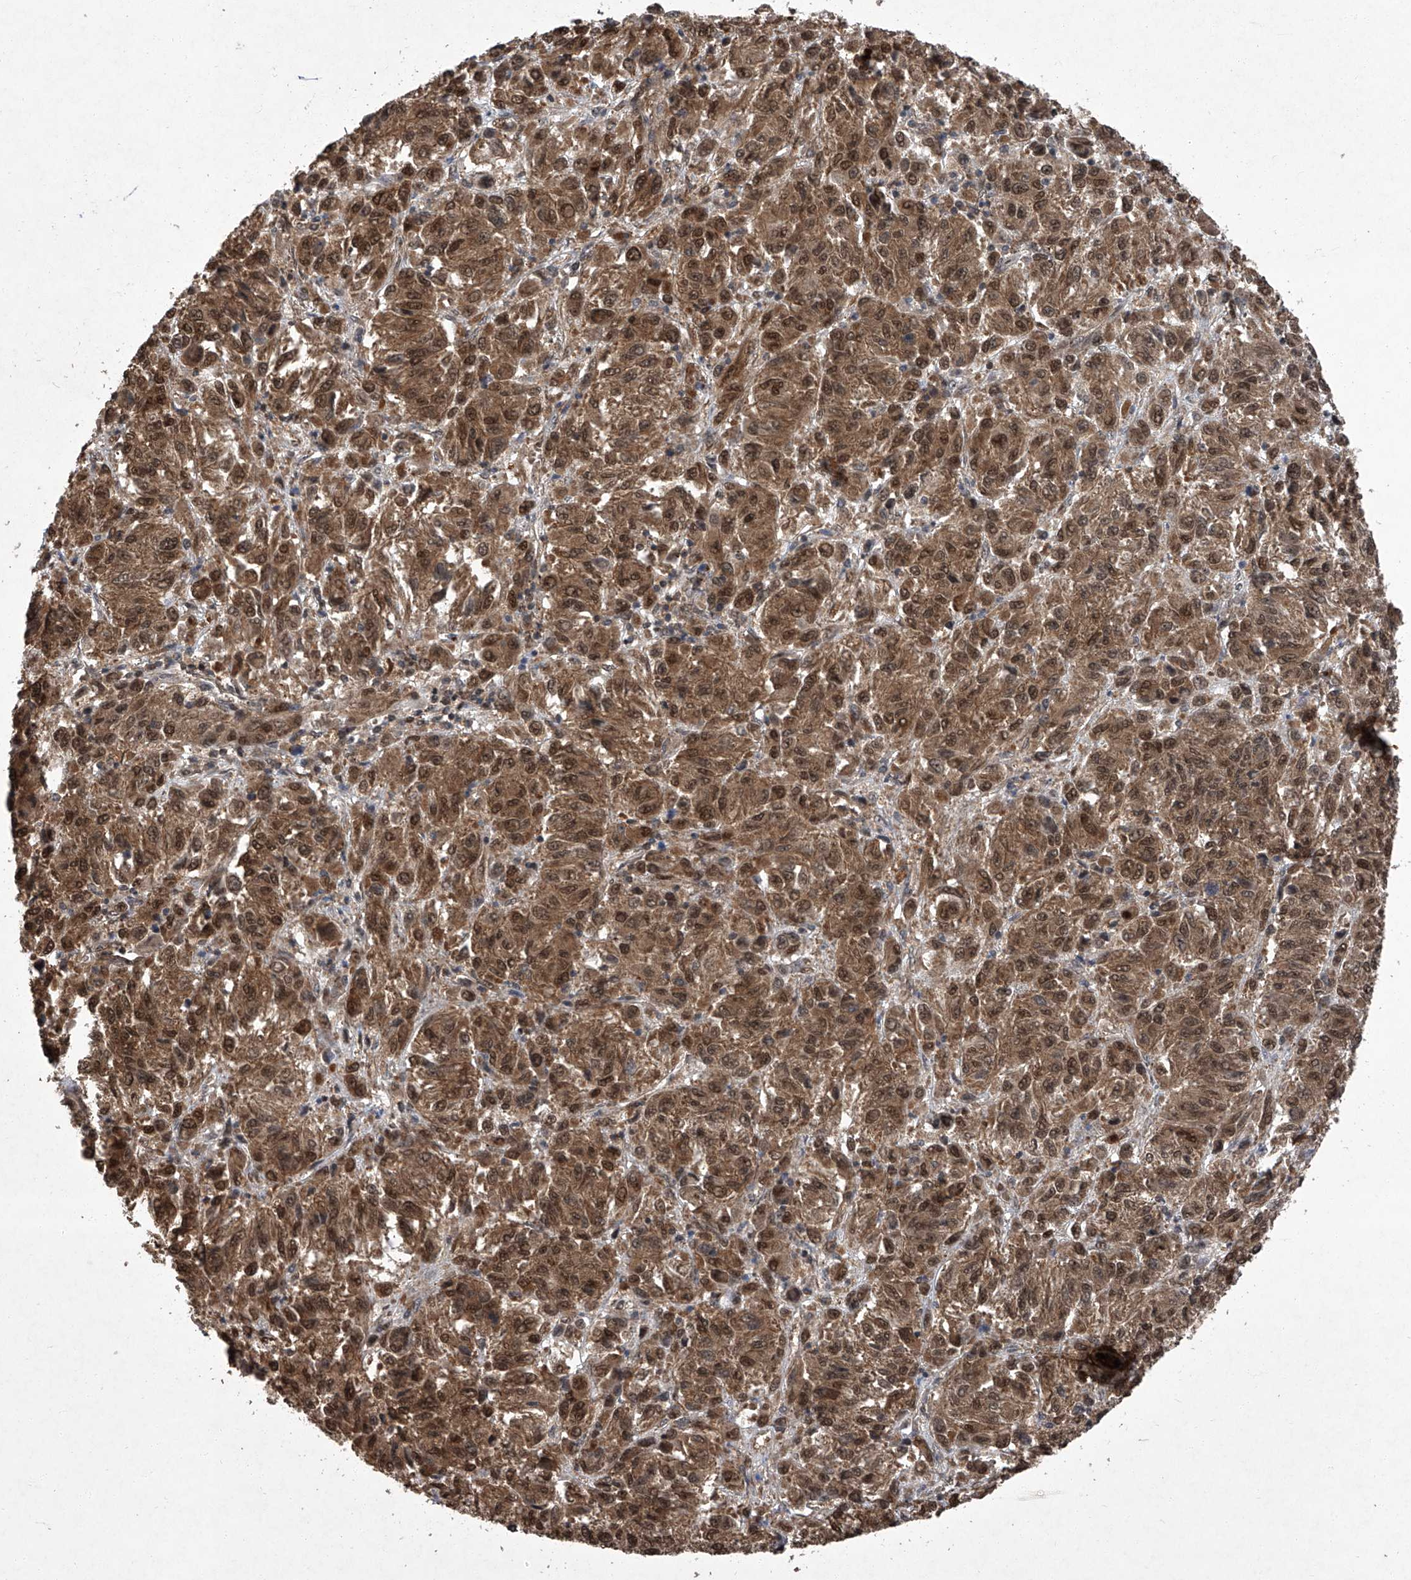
{"staining": {"intensity": "strong", "quantity": ">75%", "location": "cytoplasmic/membranous,nuclear"}, "tissue": "melanoma", "cell_type": "Tumor cells", "image_type": "cancer", "snomed": [{"axis": "morphology", "description": "Malignant melanoma, Metastatic site"}, {"axis": "topography", "description": "Lung"}], "caption": "The micrograph displays immunohistochemical staining of melanoma. There is strong cytoplasmic/membranous and nuclear positivity is present in about >75% of tumor cells. Nuclei are stained in blue.", "gene": "TSNAX", "patient": {"sex": "male", "age": 64}}